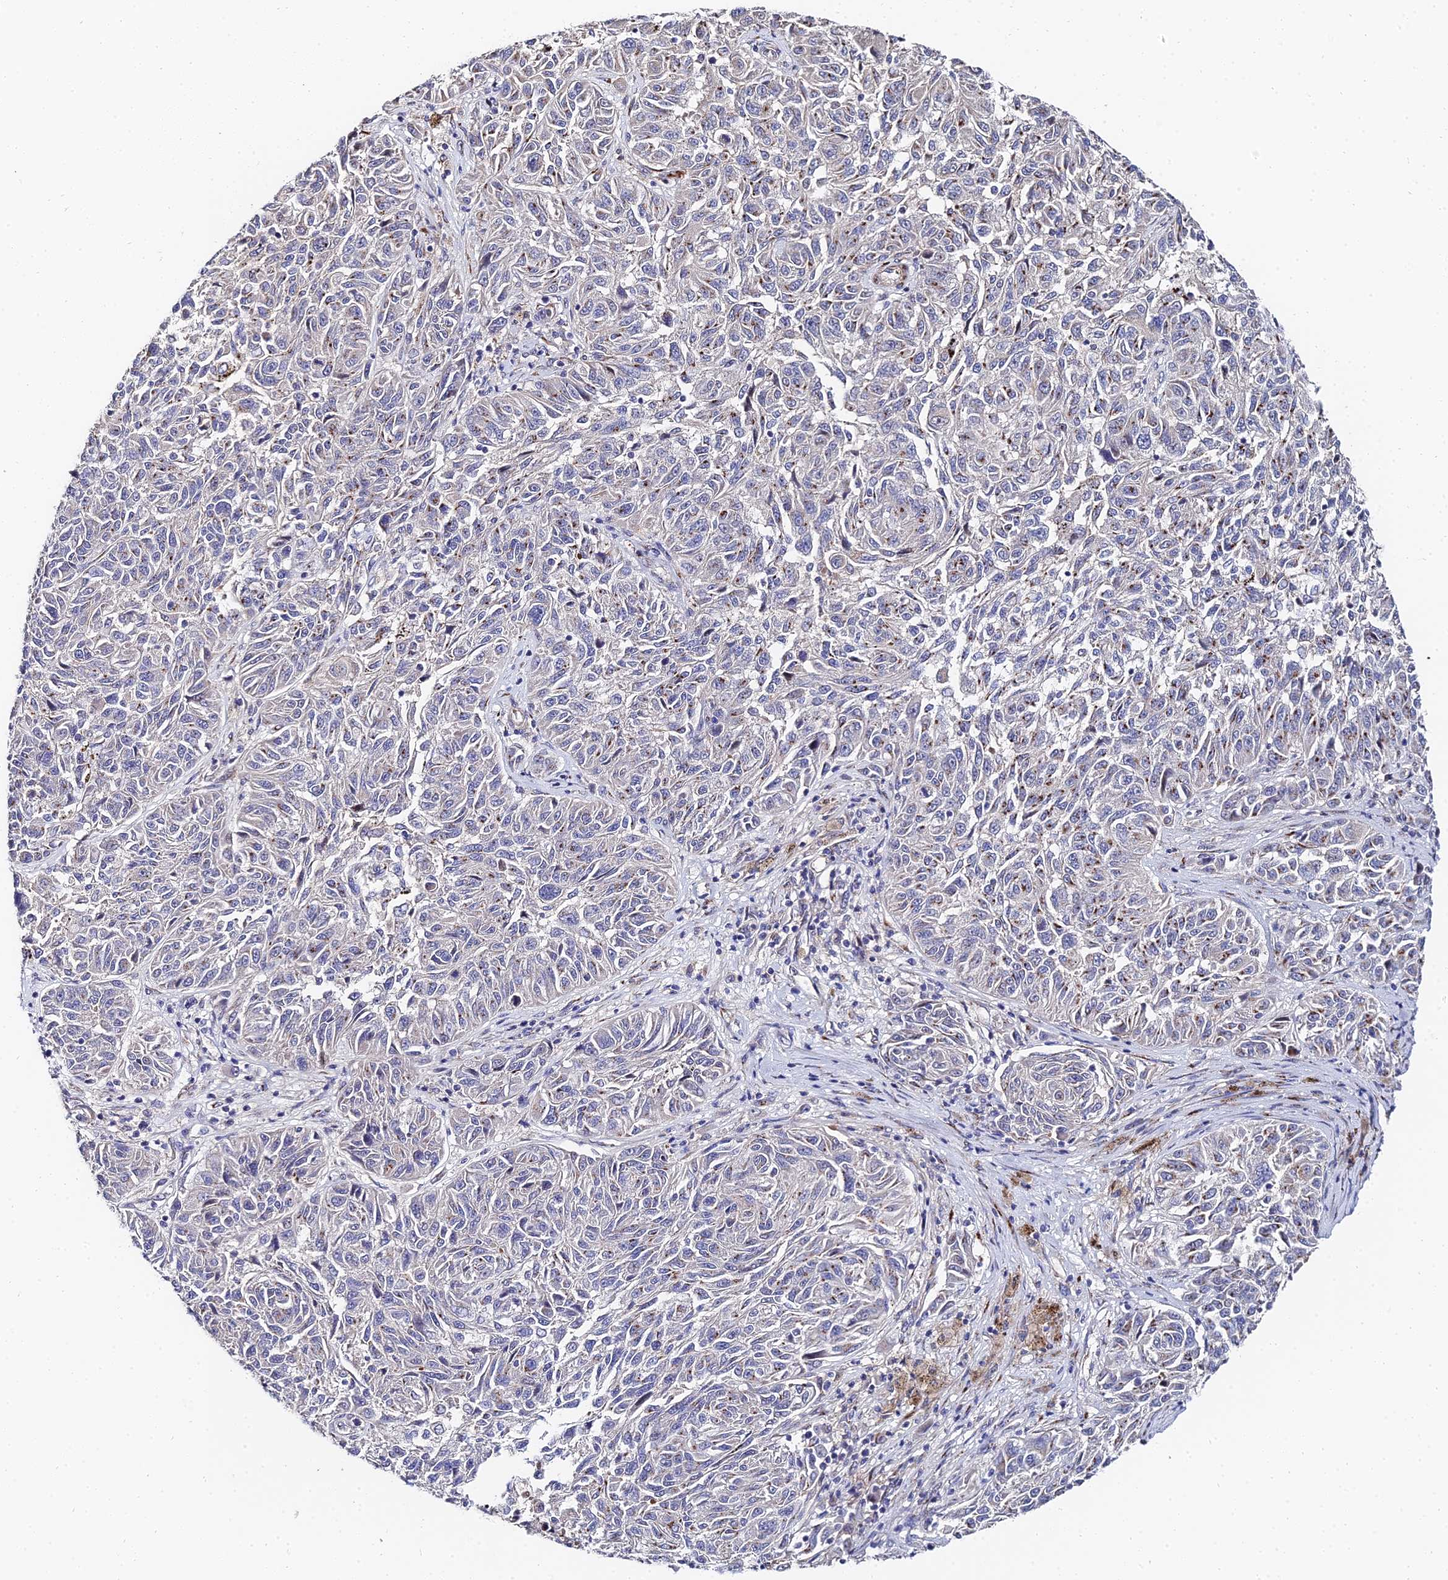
{"staining": {"intensity": "weak", "quantity": "<25%", "location": "cytoplasmic/membranous"}, "tissue": "melanoma", "cell_type": "Tumor cells", "image_type": "cancer", "snomed": [{"axis": "morphology", "description": "Malignant melanoma, NOS"}, {"axis": "topography", "description": "Skin"}], "caption": "High magnification brightfield microscopy of melanoma stained with DAB (3,3'-diaminobenzidine) (brown) and counterstained with hematoxylin (blue): tumor cells show no significant expression. (DAB (3,3'-diaminobenzidine) IHC visualized using brightfield microscopy, high magnification).", "gene": "BORCS8", "patient": {"sex": "male", "age": 53}}